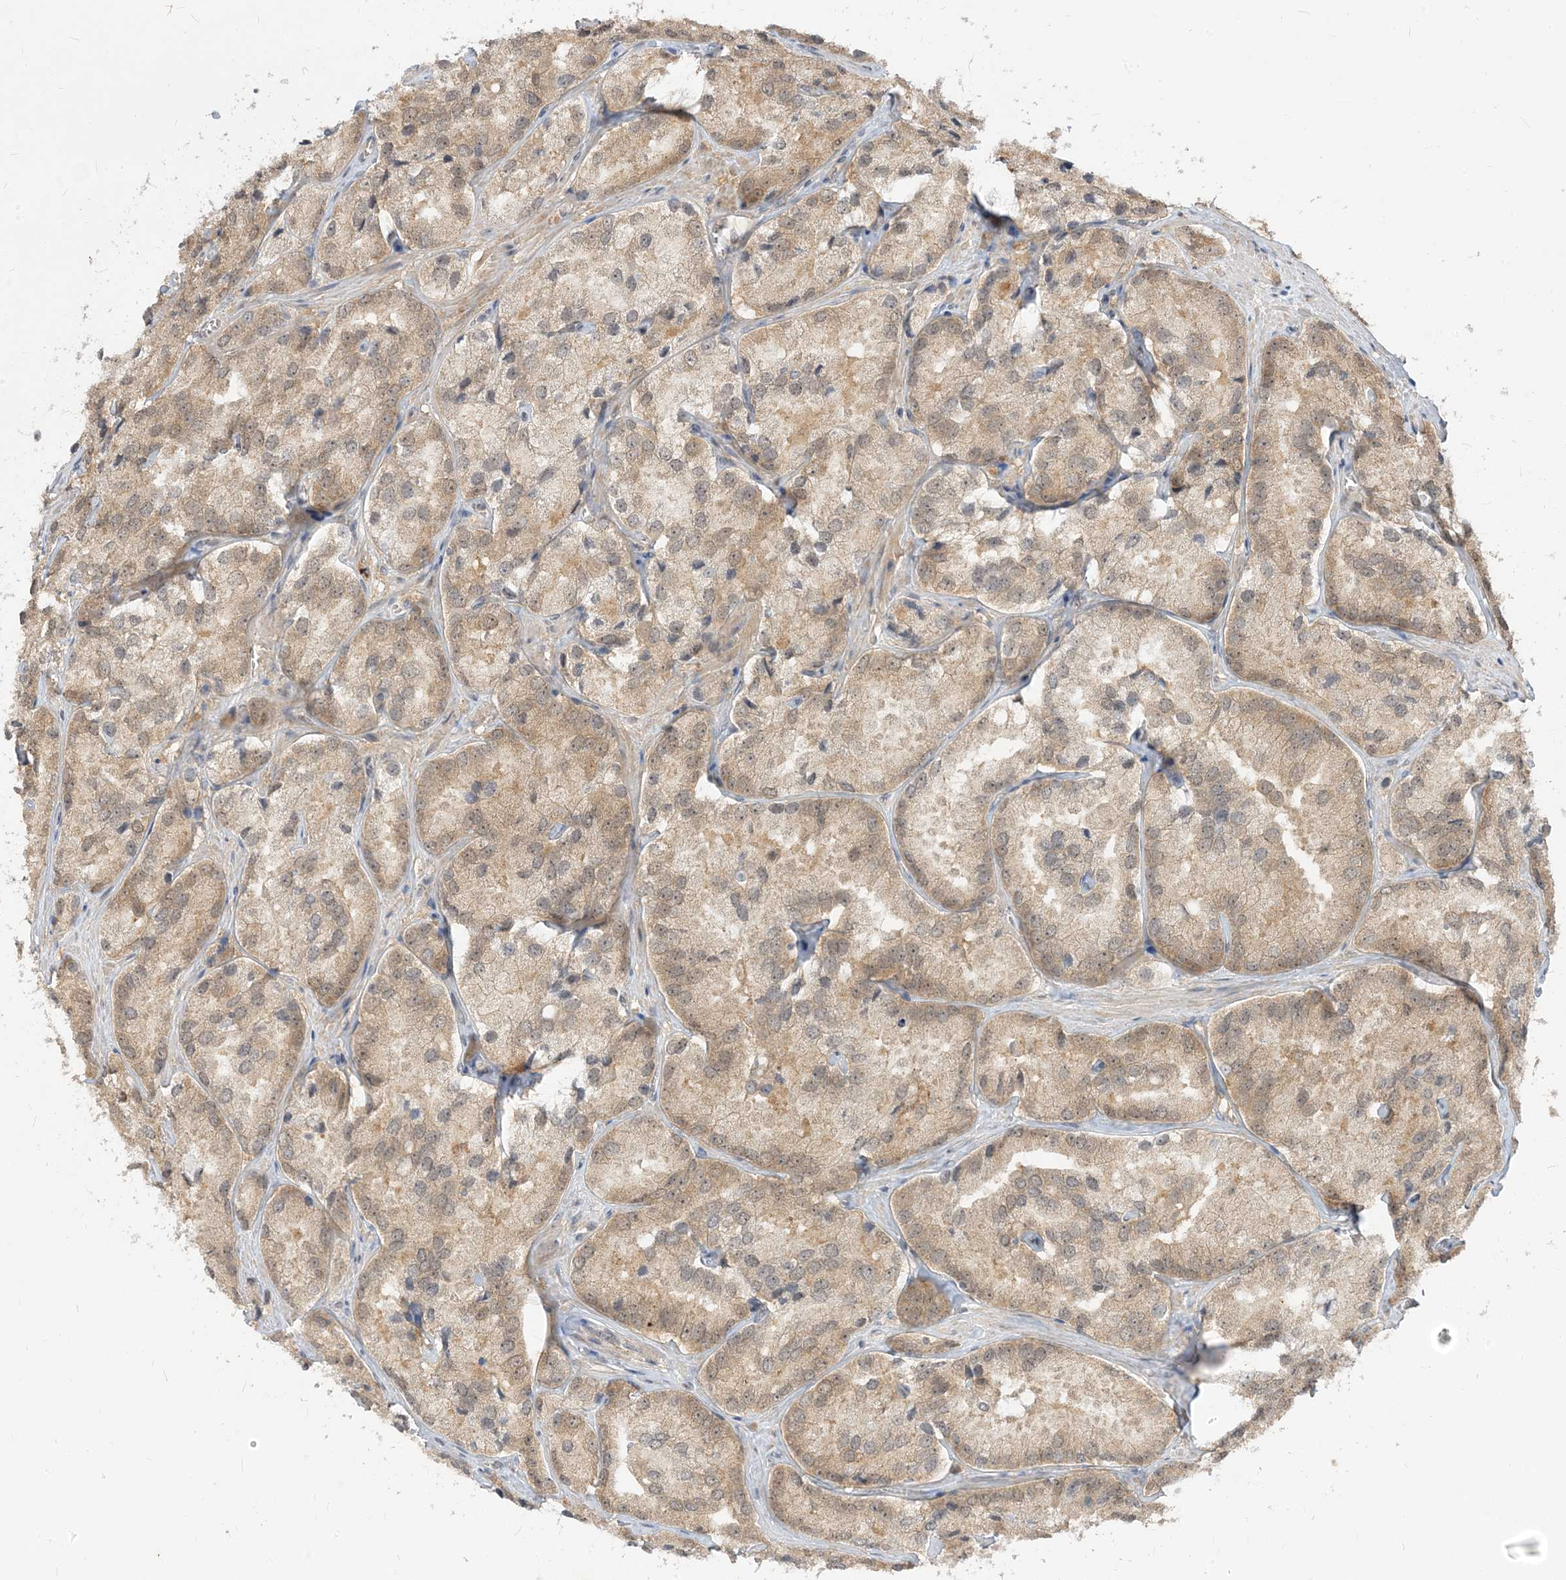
{"staining": {"intensity": "moderate", "quantity": "25%-75%", "location": "cytoplasmic/membranous,nuclear"}, "tissue": "prostate cancer", "cell_type": "Tumor cells", "image_type": "cancer", "snomed": [{"axis": "morphology", "description": "Adenocarcinoma, High grade"}, {"axis": "topography", "description": "Prostate"}], "caption": "Immunohistochemical staining of adenocarcinoma (high-grade) (prostate) reveals moderate cytoplasmic/membranous and nuclear protein expression in about 25%-75% of tumor cells. (Brightfield microscopy of DAB IHC at high magnification).", "gene": "TBCC", "patient": {"sex": "male", "age": 66}}